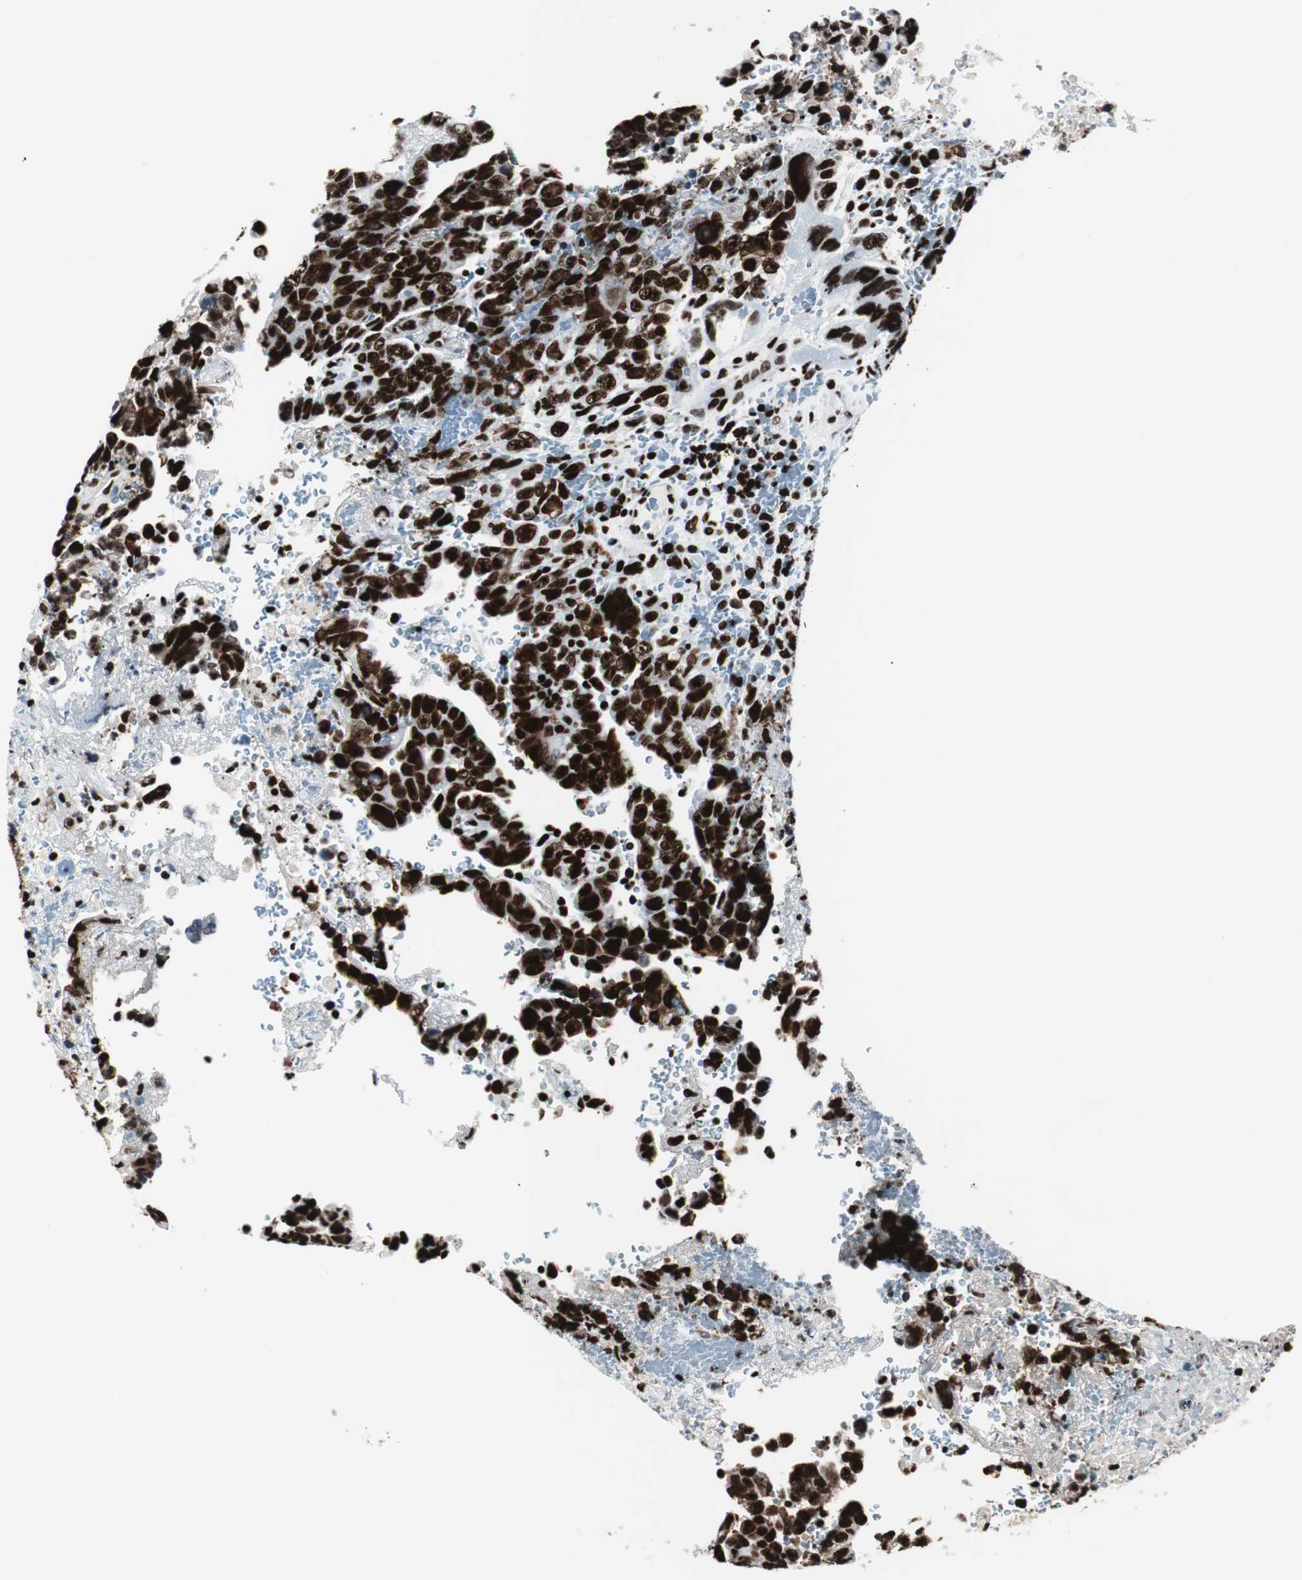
{"staining": {"intensity": "strong", "quantity": ">75%", "location": "nuclear"}, "tissue": "testis cancer", "cell_type": "Tumor cells", "image_type": "cancer", "snomed": [{"axis": "morphology", "description": "Carcinoma, Embryonal, NOS"}, {"axis": "topography", "description": "Testis"}], "caption": "A high amount of strong nuclear staining is appreciated in approximately >75% of tumor cells in testis cancer tissue.", "gene": "NCL", "patient": {"sex": "male", "age": 28}}